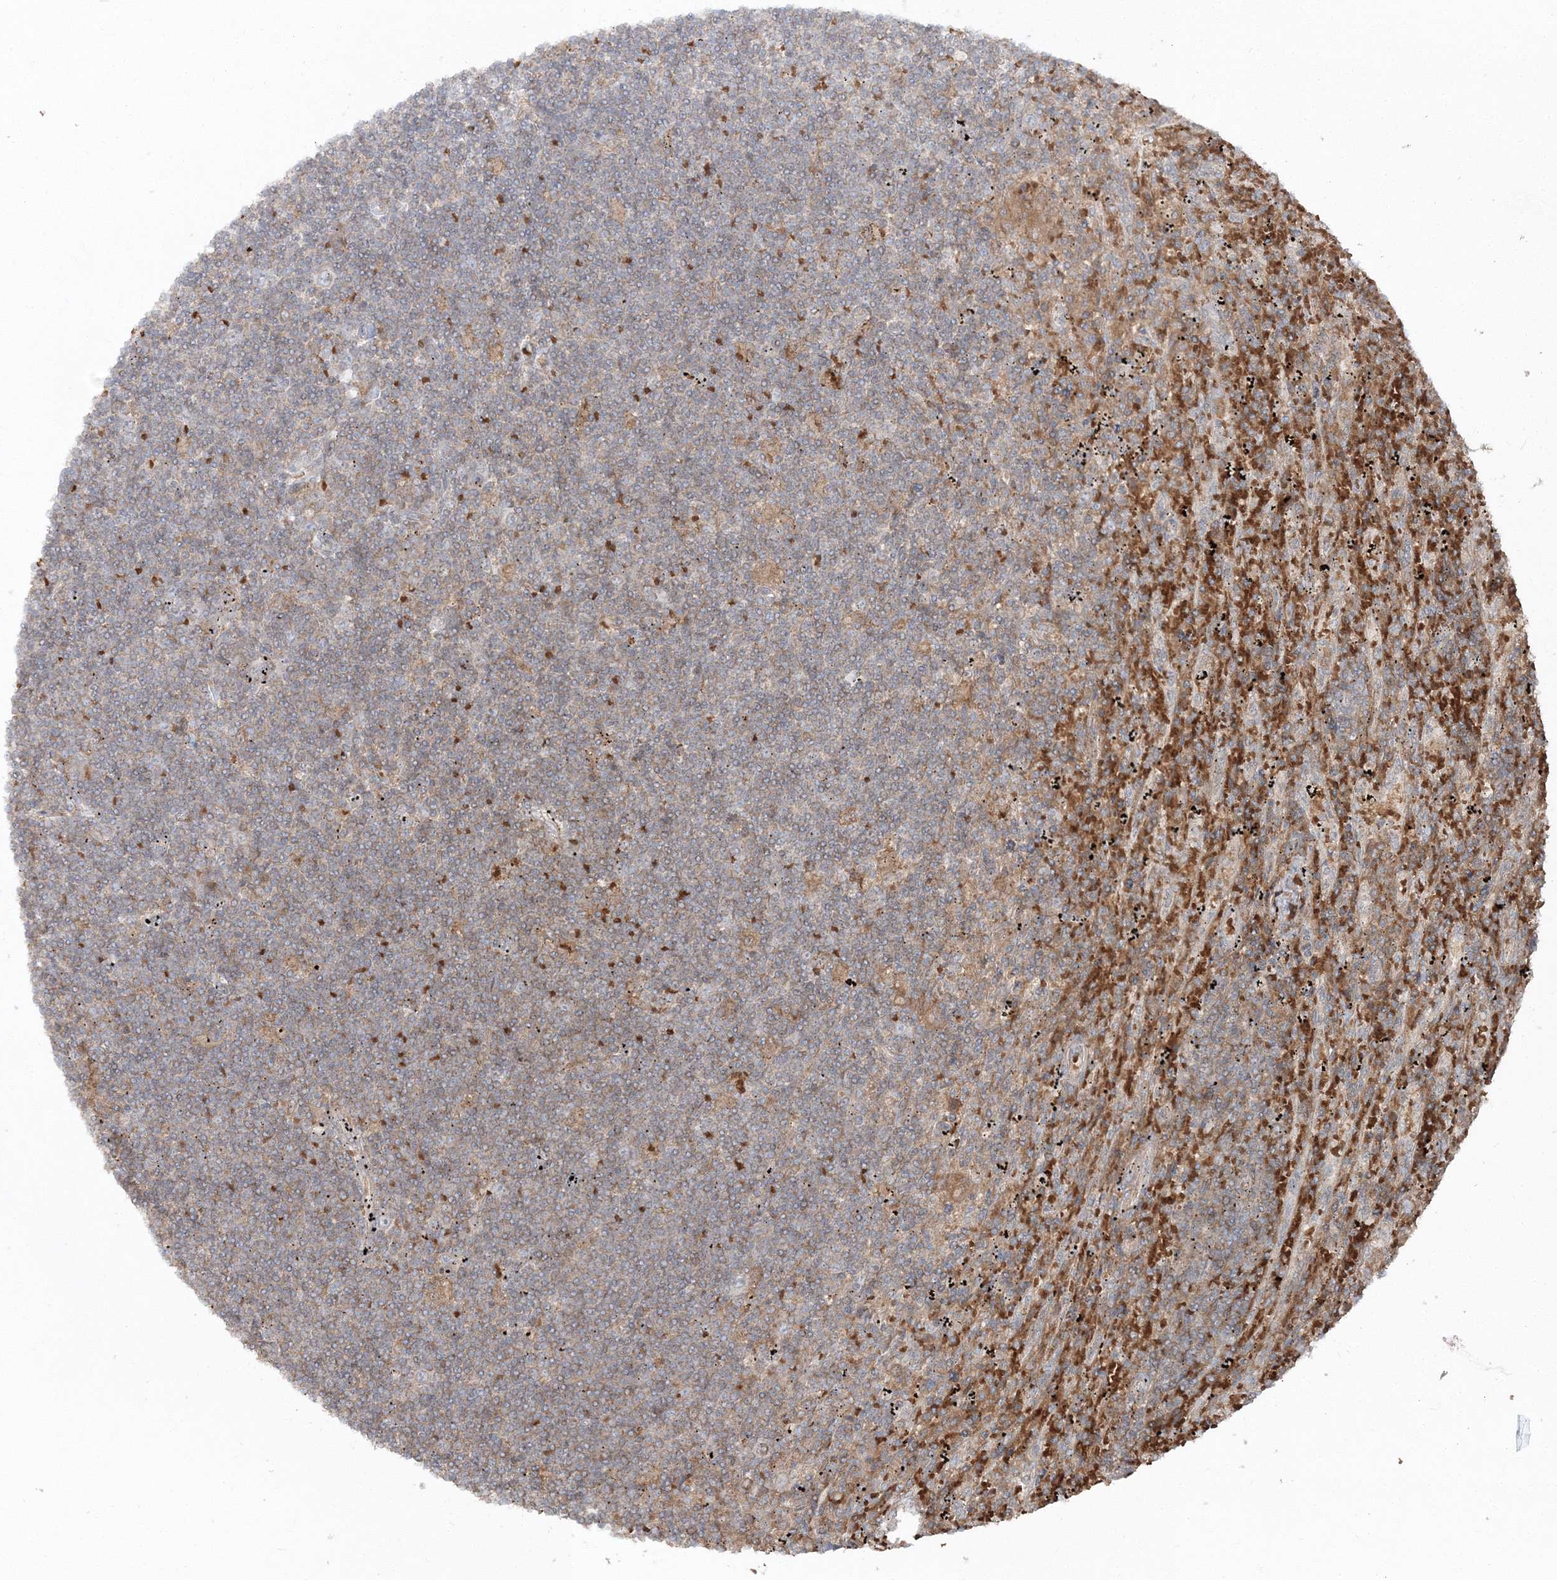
{"staining": {"intensity": "negative", "quantity": "none", "location": "none"}, "tissue": "lymphoma", "cell_type": "Tumor cells", "image_type": "cancer", "snomed": [{"axis": "morphology", "description": "Malignant lymphoma, non-Hodgkin's type, Low grade"}, {"axis": "topography", "description": "Spleen"}], "caption": "This is an IHC histopathology image of malignant lymphoma, non-Hodgkin's type (low-grade). There is no expression in tumor cells.", "gene": "PCBD2", "patient": {"sex": "male", "age": 76}}